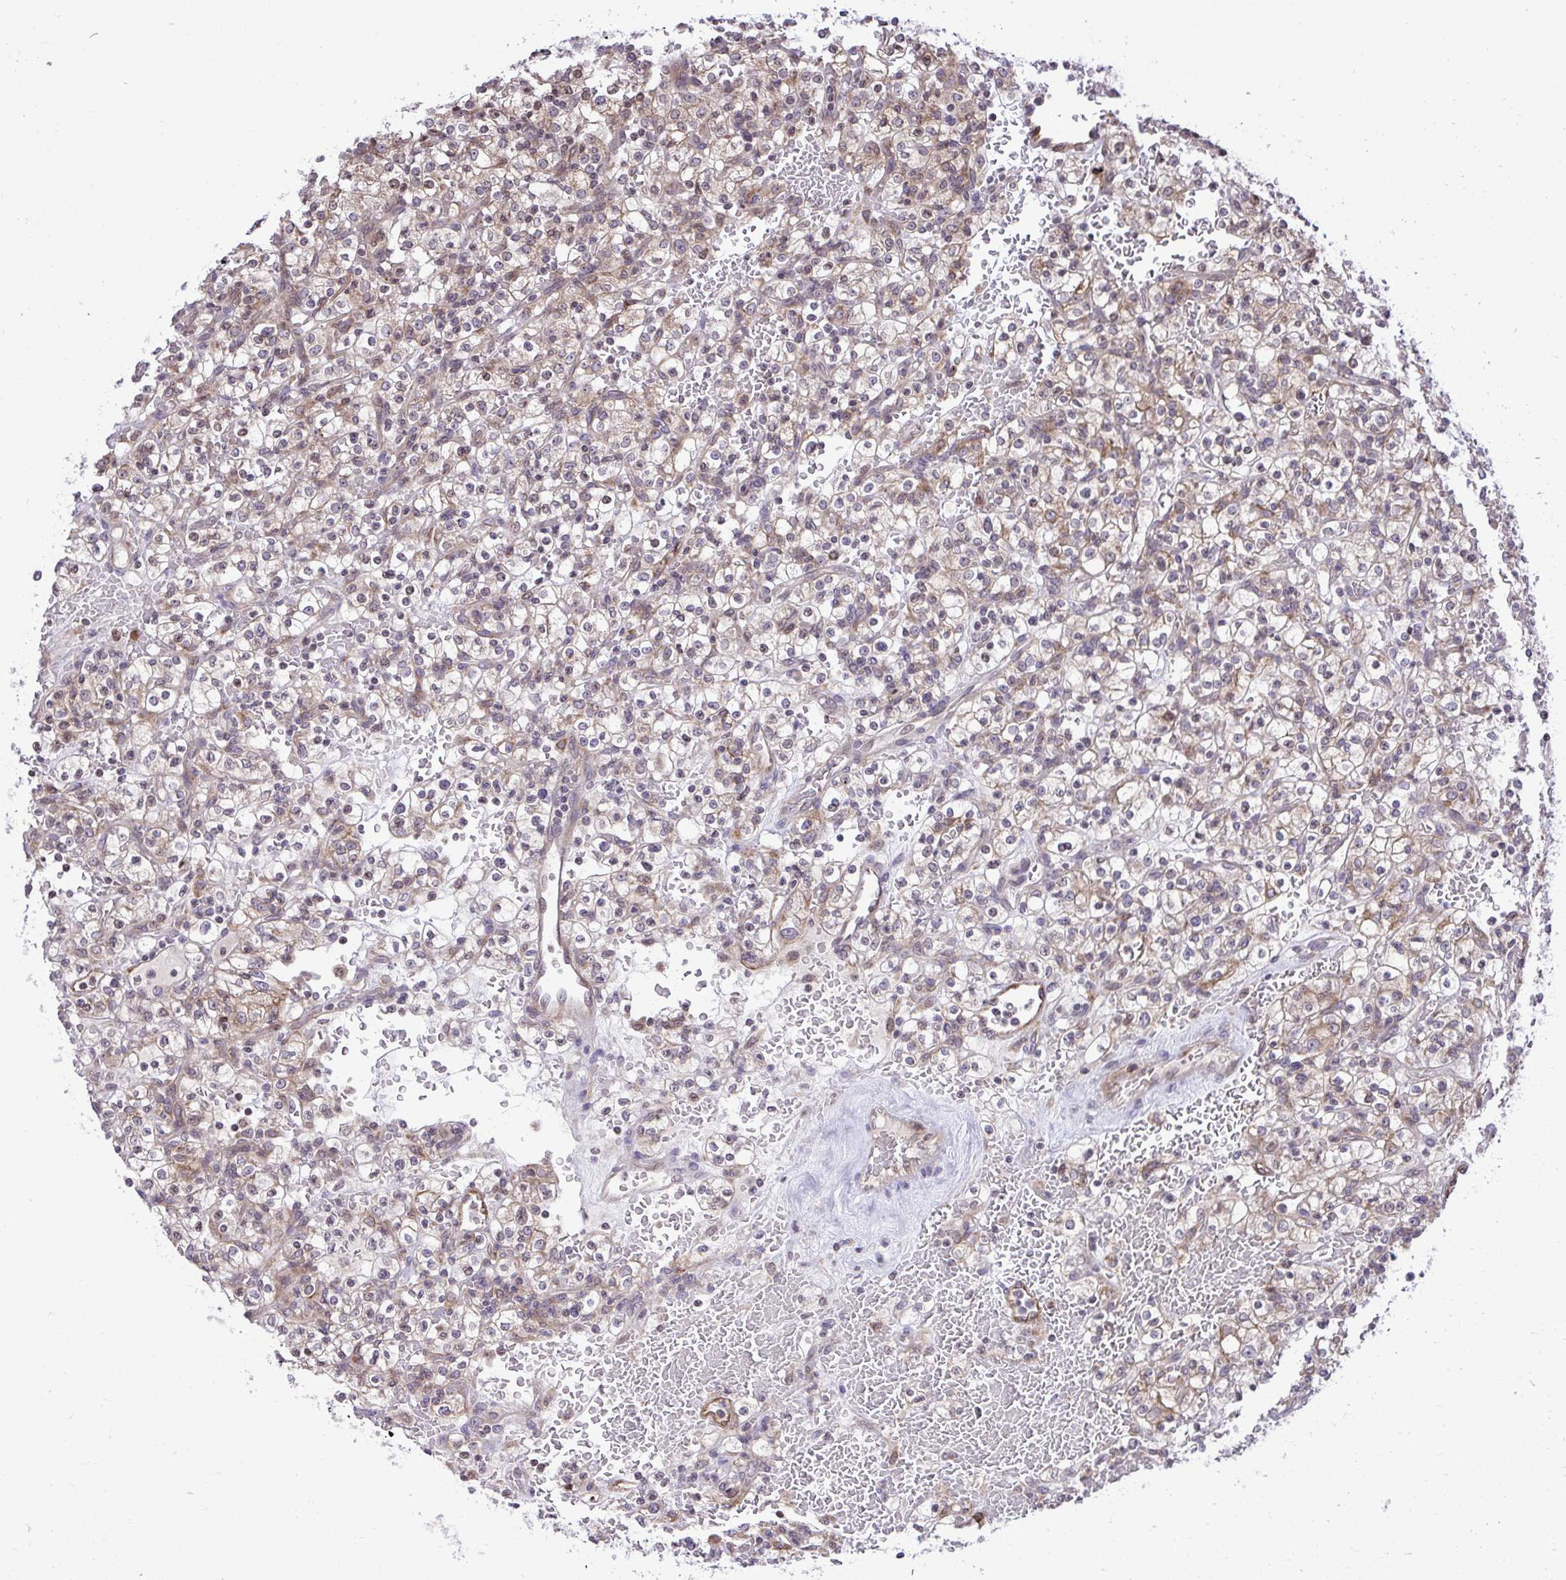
{"staining": {"intensity": "weak", "quantity": "25%-75%", "location": "cytoplasmic/membranous"}, "tissue": "renal cancer", "cell_type": "Tumor cells", "image_type": "cancer", "snomed": [{"axis": "morphology", "description": "Normal tissue, NOS"}, {"axis": "morphology", "description": "Adenocarcinoma, NOS"}, {"axis": "topography", "description": "Kidney"}], "caption": "Immunohistochemical staining of adenocarcinoma (renal) reveals weak cytoplasmic/membranous protein expression in about 25%-75% of tumor cells.", "gene": "METTL9", "patient": {"sex": "female", "age": 72}}